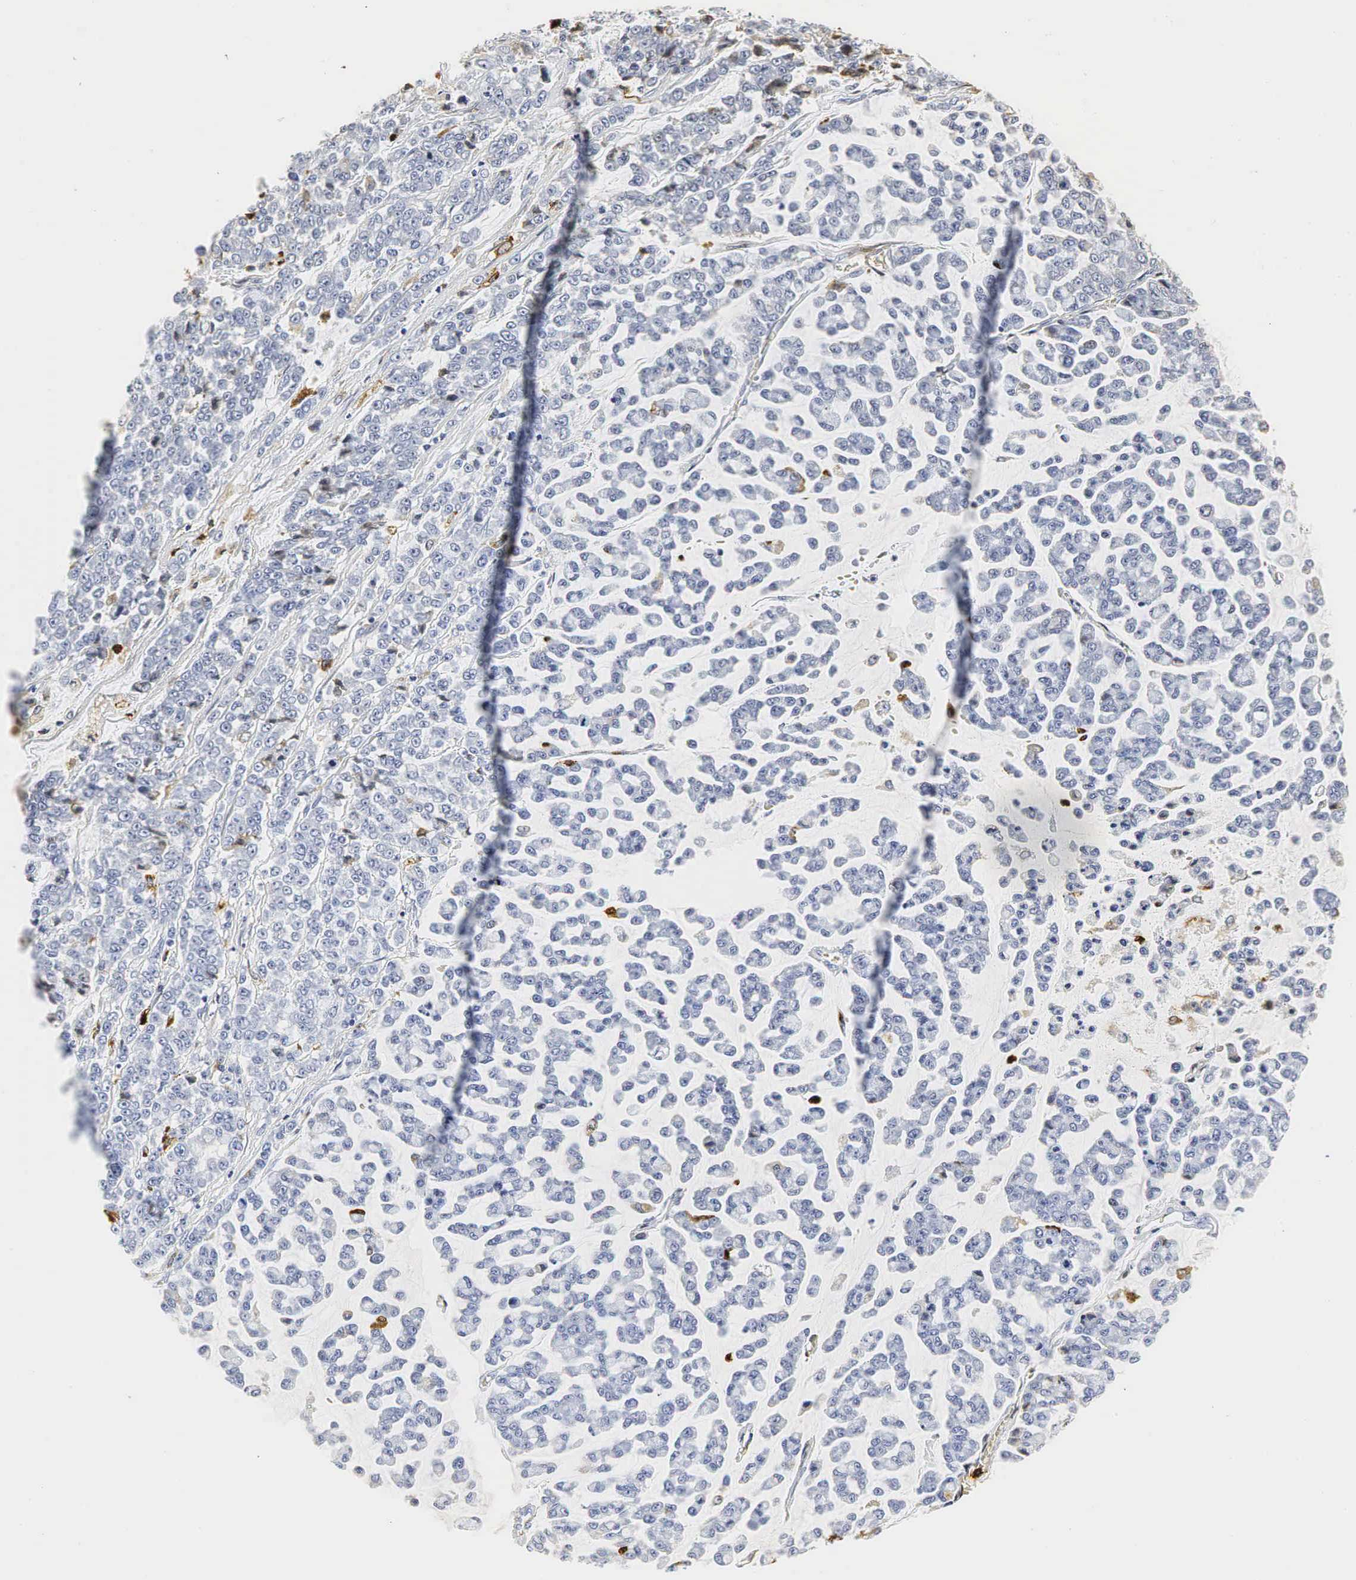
{"staining": {"intensity": "negative", "quantity": "none", "location": "none"}, "tissue": "liver cancer", "cell_type": "Tumor cells", "image_type": "cancer", "snomed": [{"axis": "morphology", "description": "Carcinoma, metastatic, NOS"}, {"axis": "topography", "description": "Liver"}], "caption": "Immunohistochemistry (IHC) of human metastatic carcinoma (liver) exhibits no expression in tumor cells. Brightfield microscopy of immunohistochemistry (IHC) stained with DAB (3,3'-diaminobenzidine) (brown) and hematoxylin (blue), captured at high magnification.", "gene": "LYZ", "patient": {"sex": "female", "age": 58}}